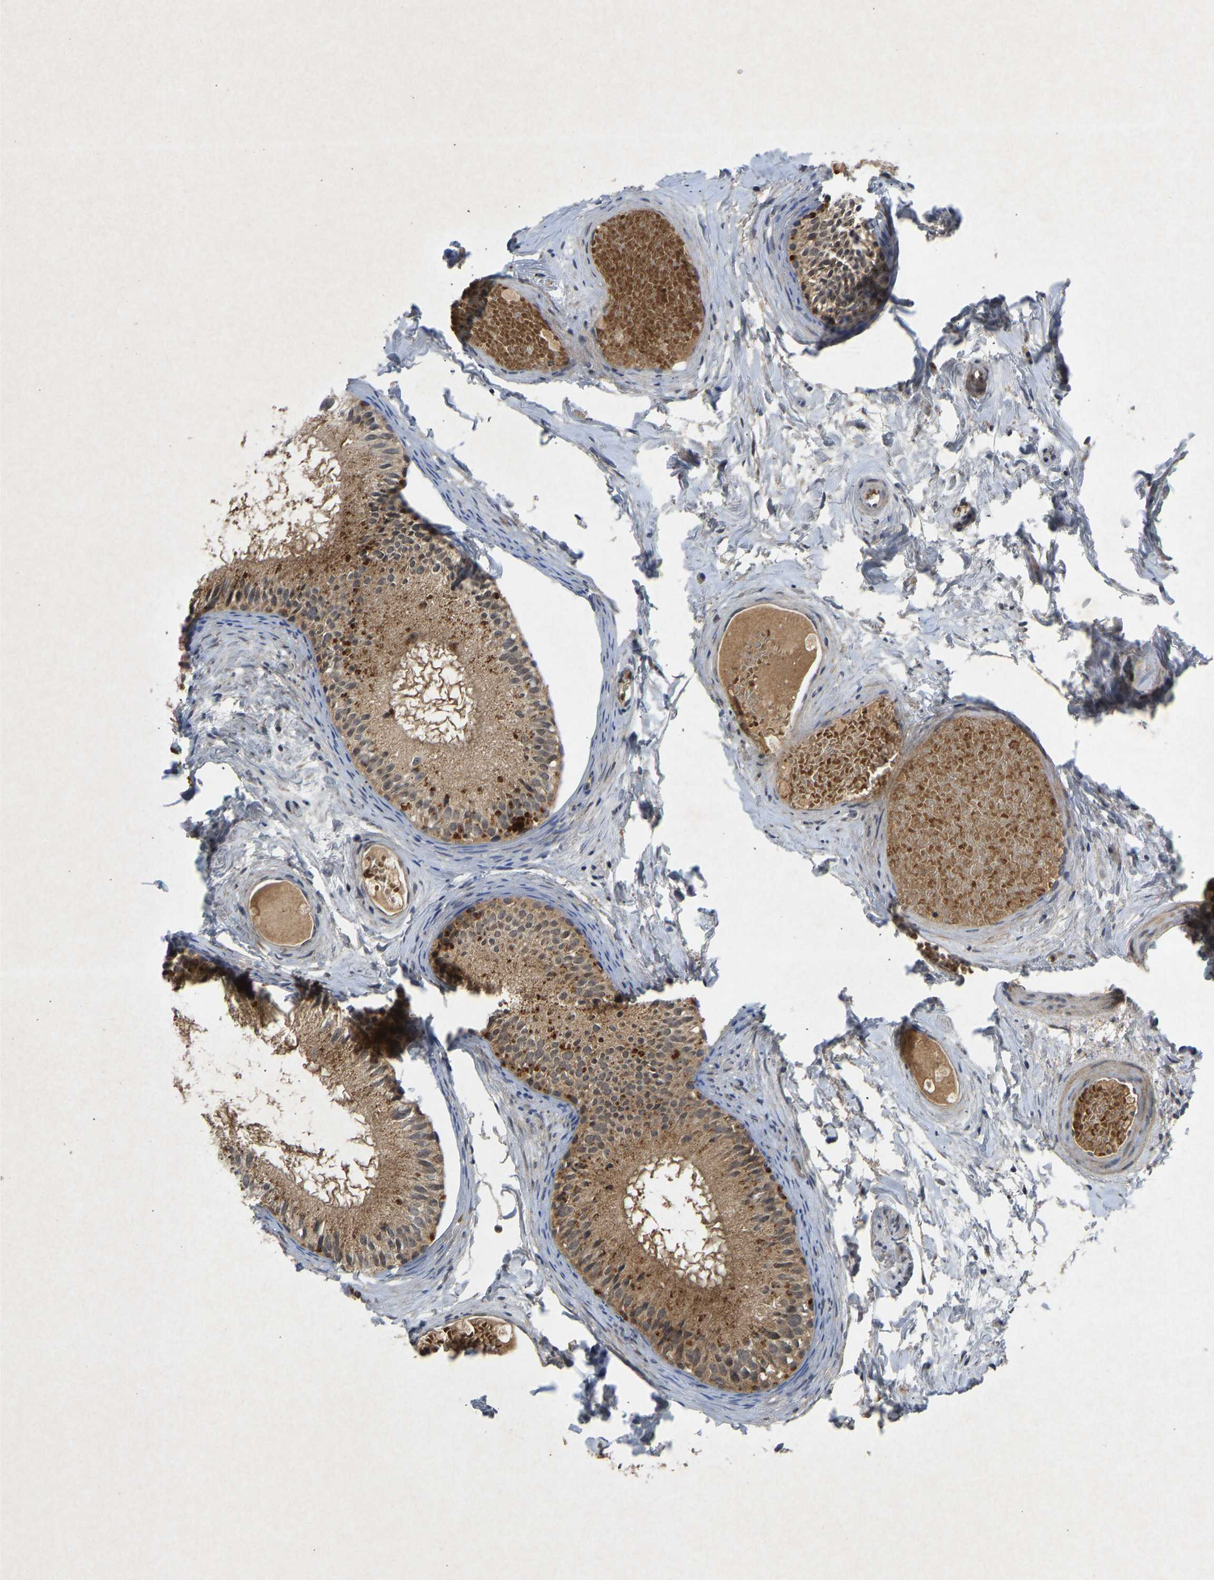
{"staining": {"intensity": "moderate", "quantity": ">75%", "location": "cytoplasmic/membranous"}, "tissue": "epididymis", "cell_type": "Glandular cells", "image_type": "normal", "snomed": [{"axis": "morphology", "description": "Normal tissue, NOS"}, {"axis": "topography", "description": "Epididymis"}], "caption": "This photomicrograph shows IHC staining of normal human epididymis, with medium moderate cytoplasmic/membranous positivity in approximately >75% of glandular cells.", "gene": "PDE7A", "patient": {"sex": "male", "age": 46}}